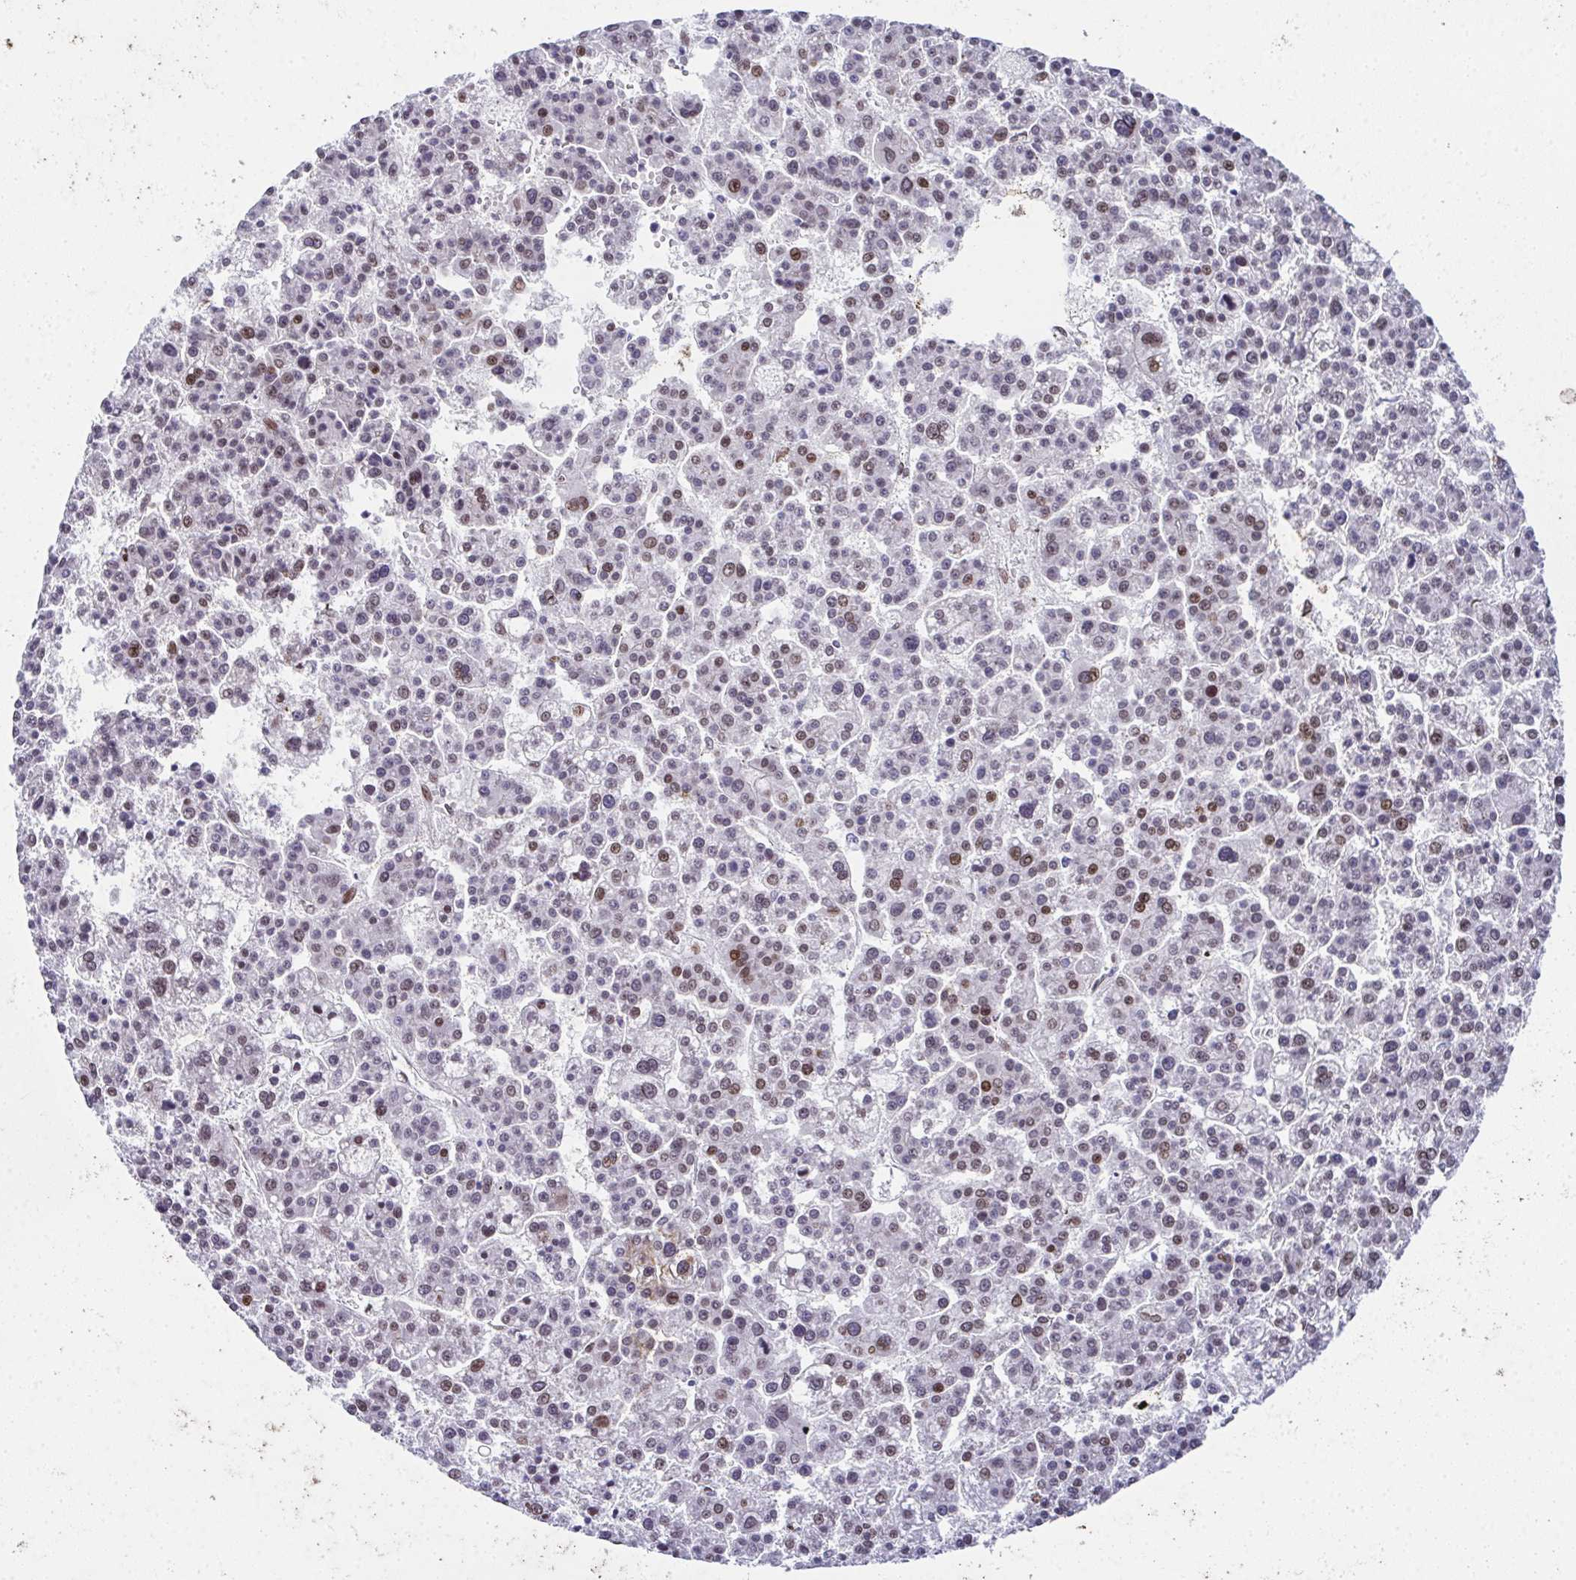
{"staining": {"intensity": "moderate", "quantity": "<25%", "location": "nuclear"}, "tissue": "liver cancer", "cell_type": "Tumor cells", "image_type": "cancer", "snomed": [{"axis": "morphology", "description": "Carcinoma, Hepatocellular, NOS"}, {"axis": "topography", "description": "Liver"}], "caption": "Brown immunohistochemical staining in human hepatocellular carcinoma (liver) displays moderate nuclear positivity in about <25% of tumor cells. (IHC, brightfield microscopy, high magnification).", "gene": "RB1", "patient": {"sex": "female", "age": 58}}